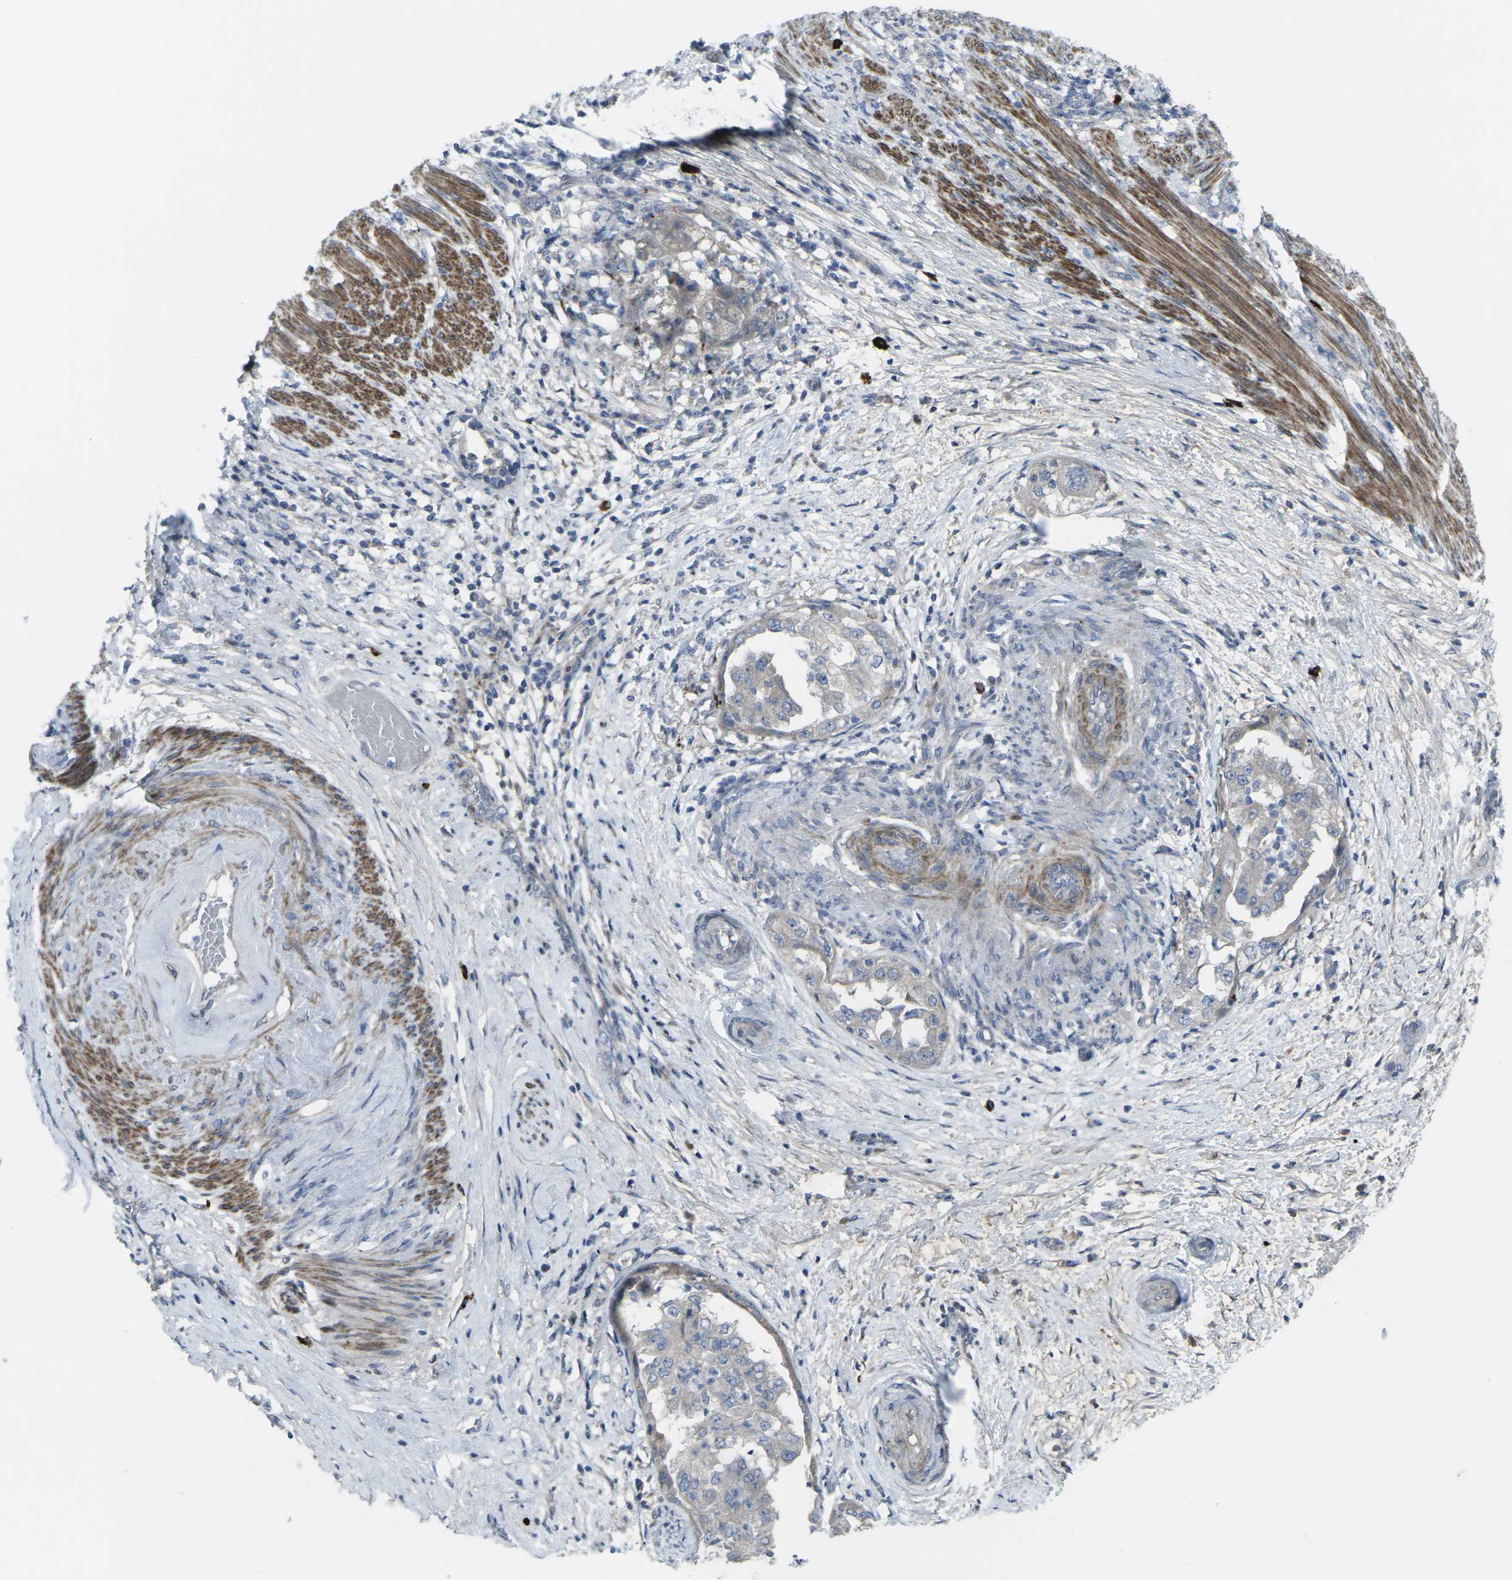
{"staining": {"intensity": "weak", "quantity": ">75%", "location": "cytoplasmic/membranous"}, "tissue": "endometrial cancer", "cell_type": "Tumor cells", "image_type": "cancer", "snomed": [{"axis": "morphology", "description": "Adenocarcinoma, NOS"}, {"axis": "topography", "description": "Endometrium"}], "caption": "Protein expression analysis of human endometrial cancer (adenocarcinoma) reveals weak cytoplasmic/membranous positivity in approximately >75% of tumor cells.", "gene": "CCR10", "patient": {"sex": "female", "age": 85}}